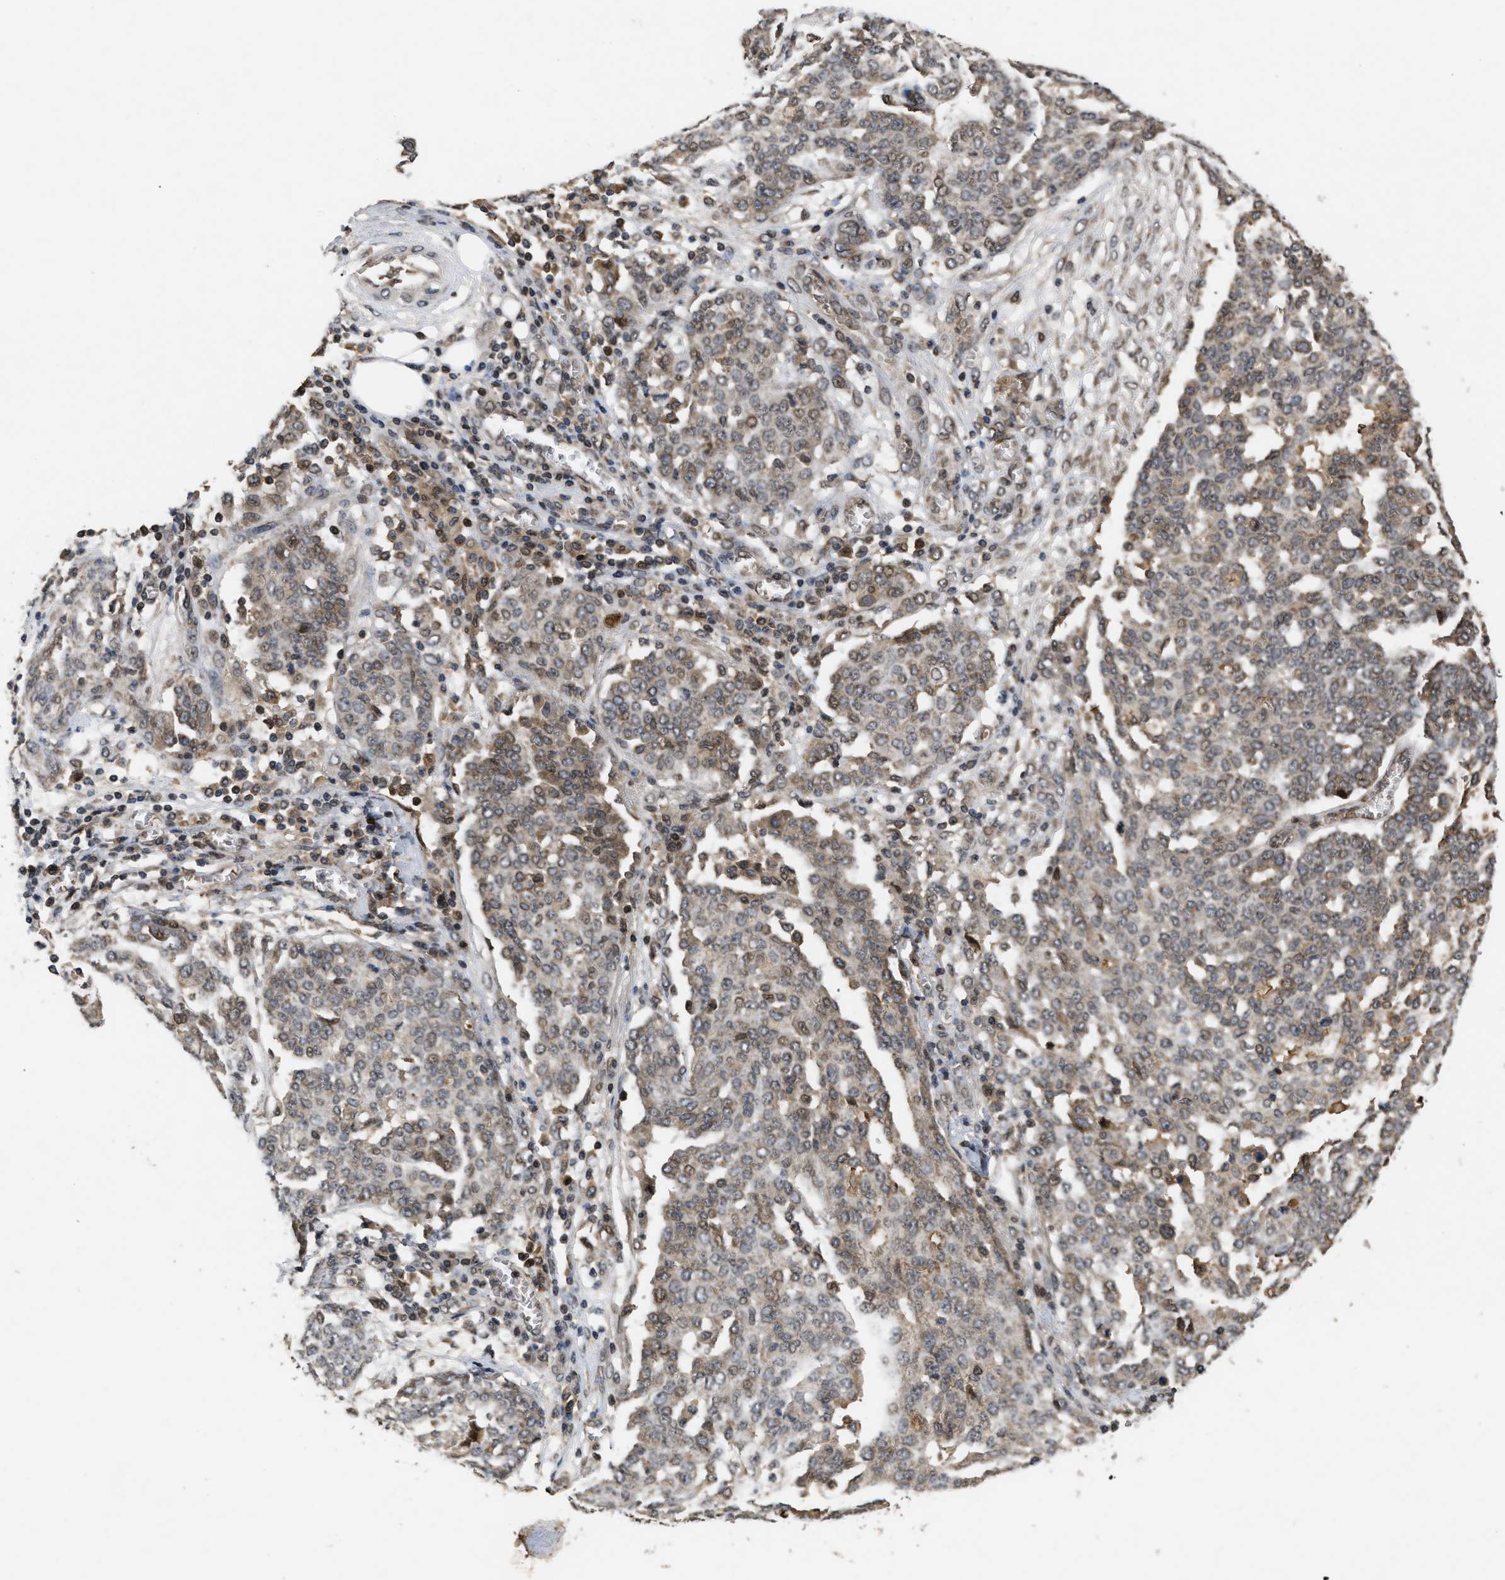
{"staining": {"intensity": "weak", "quantity": ">75%", "location": "cytoplasmic/membranous,nuclear"}, "tissue": "ovarian cancer", "cell_type": "Tumor cells", "image_type": "cancer", "snomed": [{"axis": "morphology", "description": "Cystadenocarcinoma, serous, NOS"}, {"axis": "topography", "description": "Soft tissue"}, {"axis": "topography", "description": "Ovary"}], "caption": "A histopathology image showing weak cytoplasmic/membranous and nuclear positivity in approximately >75% of tumor cells in serous cystadenocarcinoma (ovarian), as visualized by brown immunohistochemical staining.", "gene": "CRY1", "patient": {"sex": "female", "age": 57}}